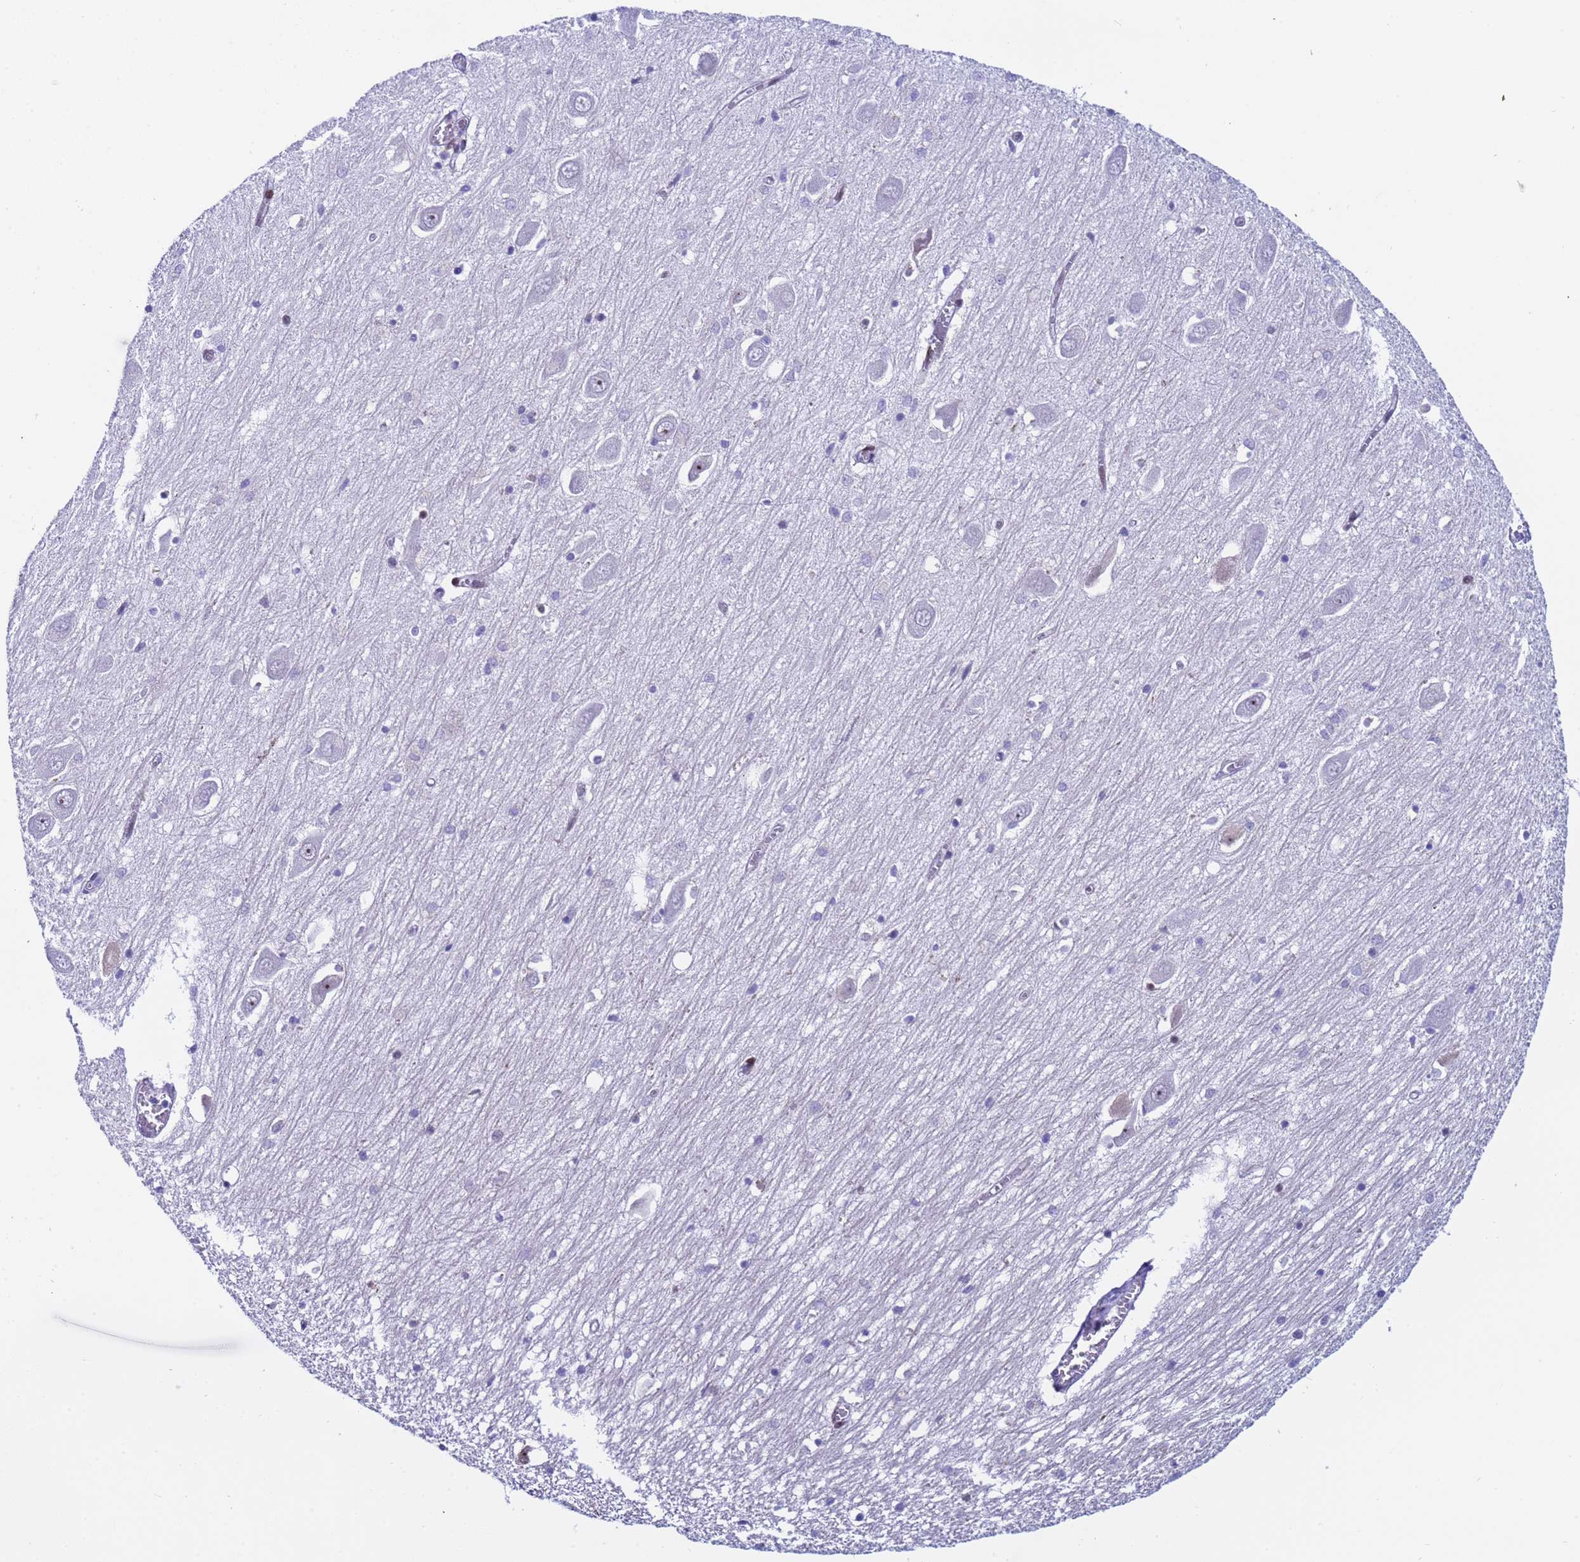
{"staining": {"intensity": "negative", "quantity": "none", "location": "none"}, "tissue": "hippocampus", "cell_type": "Glial cells", "image_type": "normal", "snomed": [{"axis": "morphology", "description": "Normal tissue, NOS"}, {"axis": "topography", "description": "Hippocampus"}], "caption": "There is no significant staining in glial cells of hippocampus. (DAB (3,3'-diaminobenzidine) IHC, high magnification).", "gene": "POP5", "patient": {"sex": "male", "age": 70}}